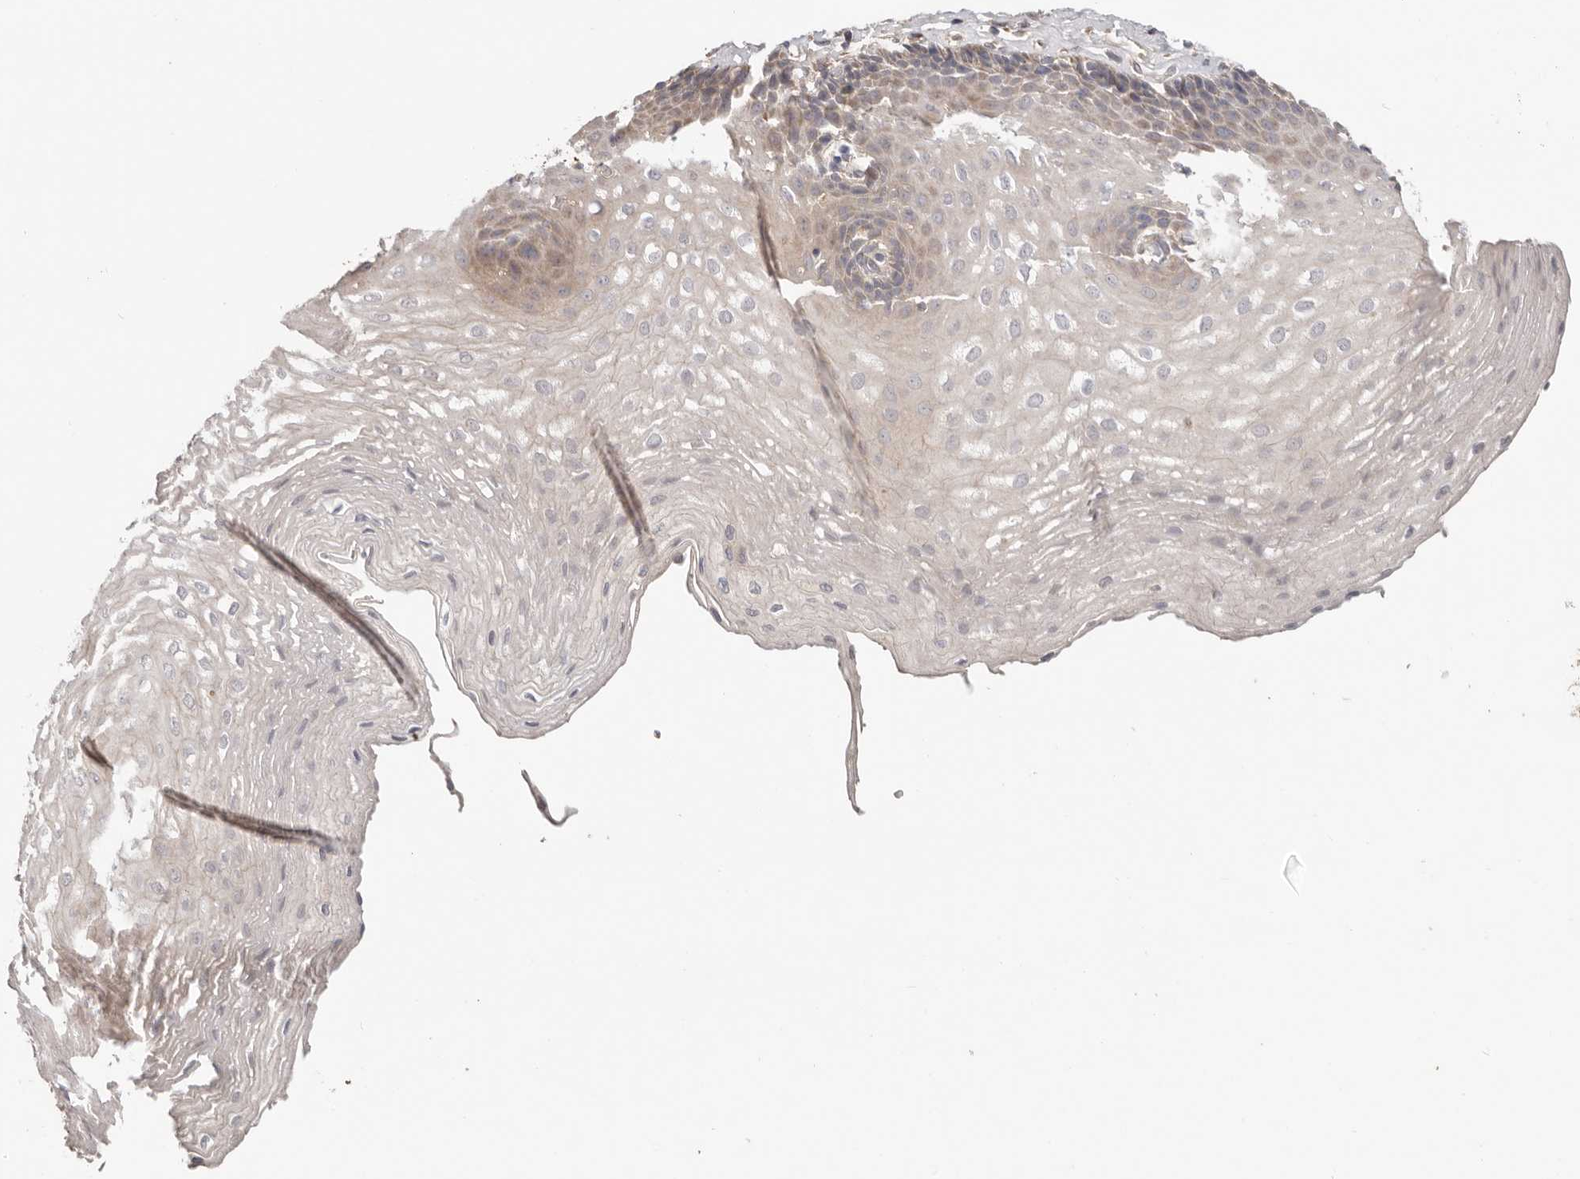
{"staining": {"intensity": "weak", "quantity": "<25%", "location": "cytoplasmic/membranous"}, "tissue": "esophagus", "cell_type": "Squamous epithelial cells", "image_type": "normal", "snomed": [{"axis": "morphology", "description": "Normal tissue, NOS"}, {"axis": "topography", "description": "Esophagus"}], "caption": "DAB (3,3'-diaminobenzidine) immunohistochemical staining of benign human esophagus exhibits no significant staining in squamous epithelial cells. (Immunohistochemistry, brightfield microscopy, high magnification).", "gene": "LRP6", "patient": {"sex": "female", "age": 66}}